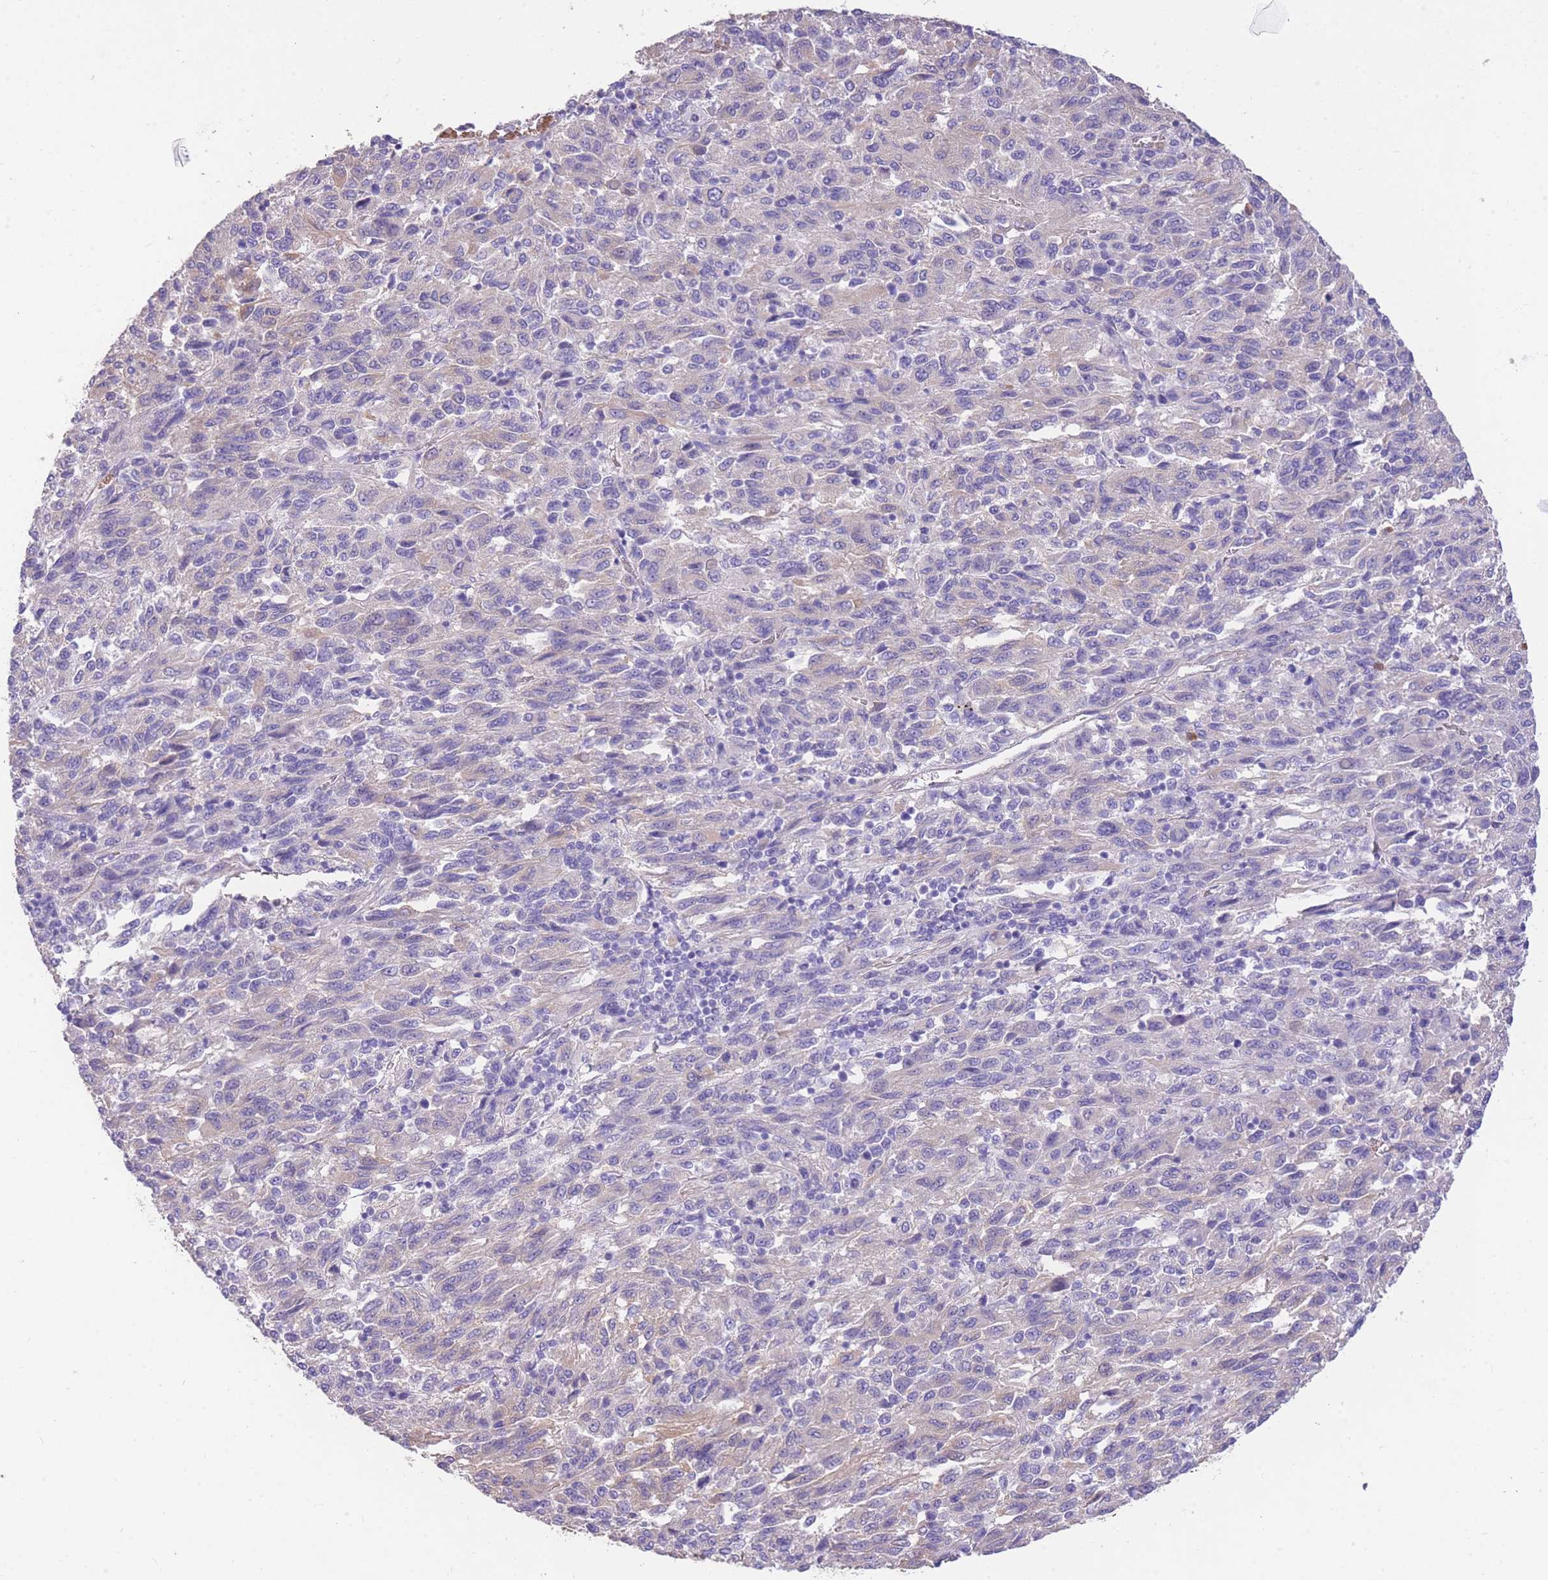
{"staining": {"intensity": "weak", "quantity": "<25%", "location": "cytoplasmic/membranous"}, "tissue": "melanoma", "cell_type": "Tumor cells", "image_type": "cancer", "snomed": [{"axis": "morphology", "description": "Malignant melanoma, Metastatic site"}, {"axis": "topography", "description": "Lung"}], "caption": "Immunohistochemistry of melanoma demonstrates no staining in tumor cells.", "gene": "ANKRD53", "patient": {"sex": "male", "age": 64}}